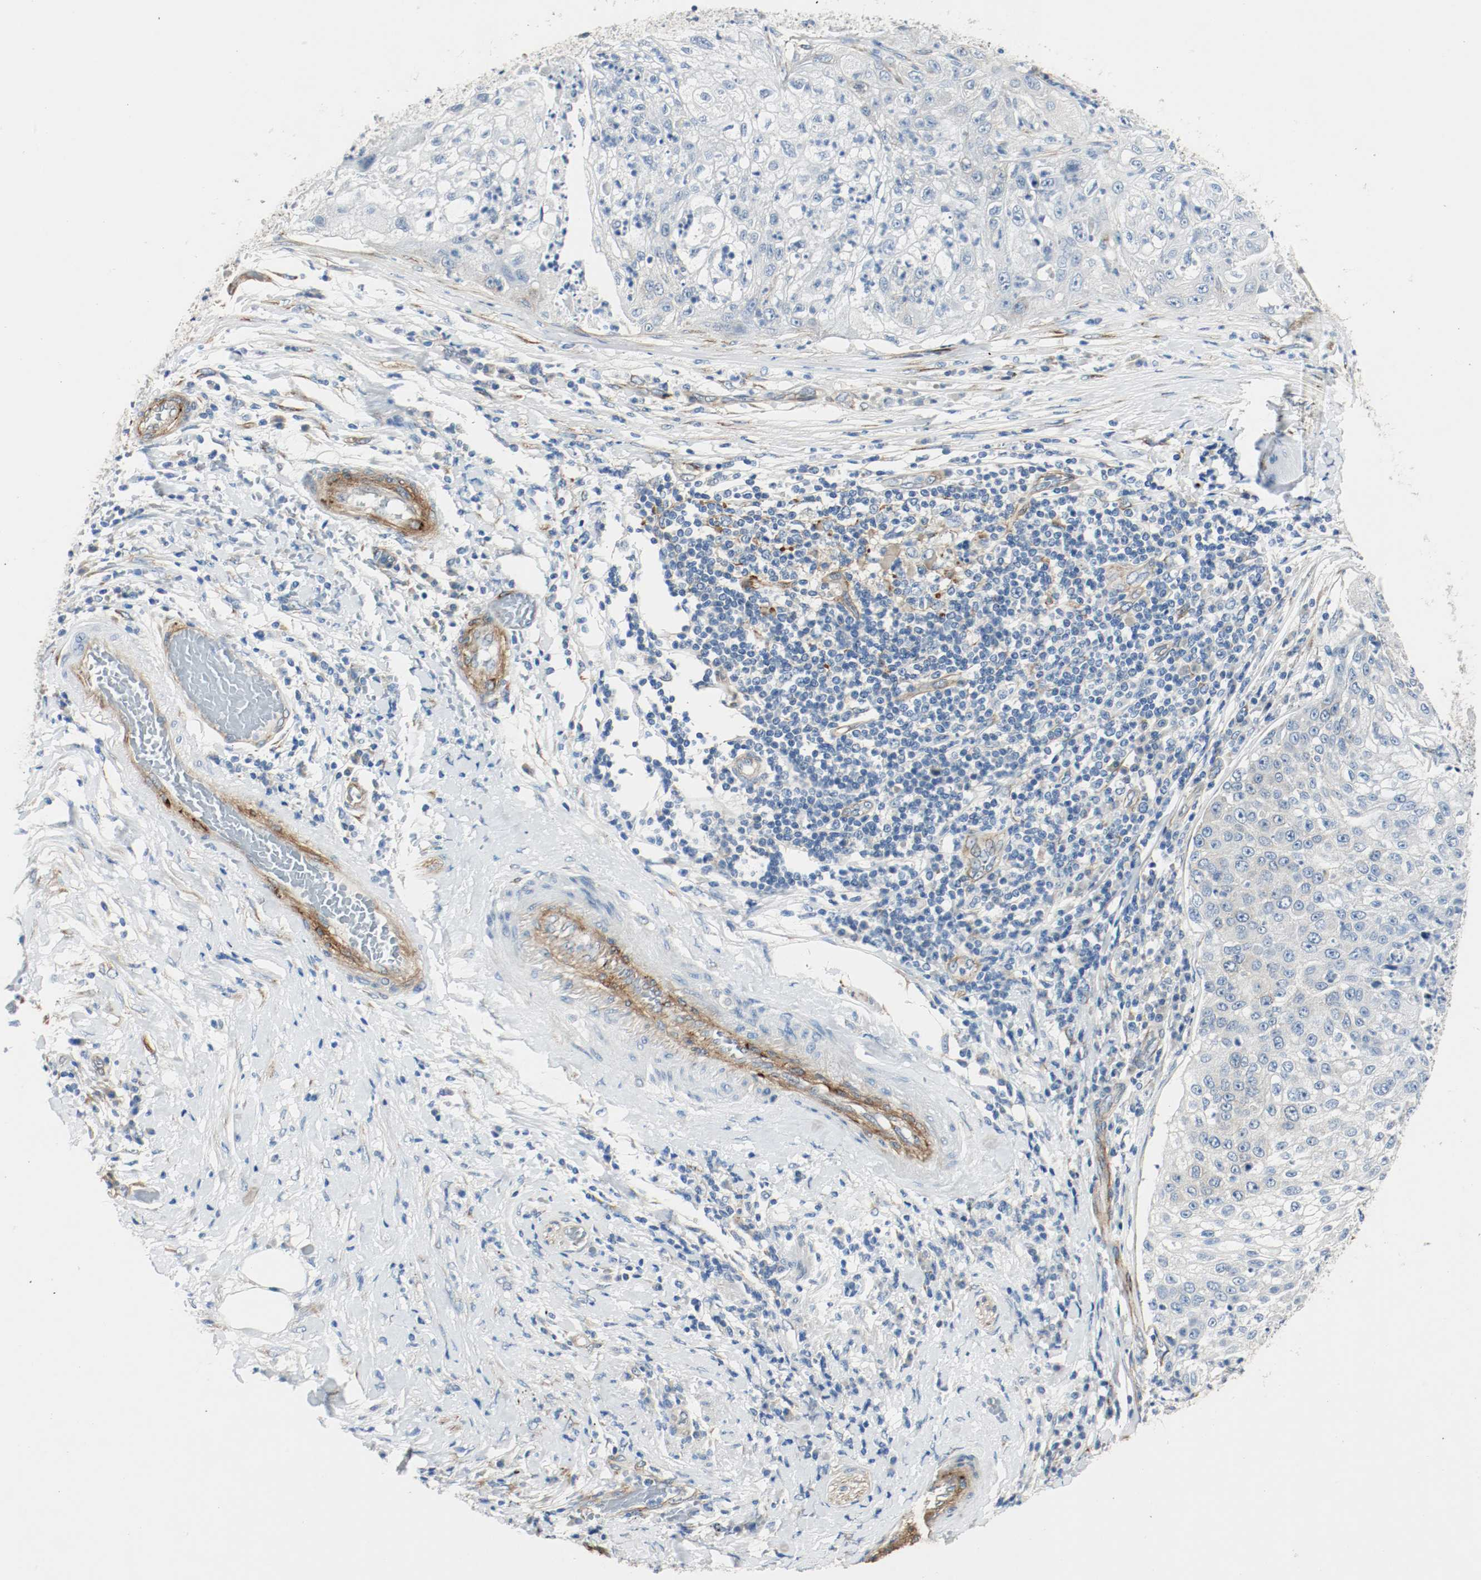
{"staining": {"intensity": "negative", "quantity": "none", "location": "none"}, "tissue": "lung cancer", "cell_type": "Tumor cells", "image_type": "cancer", "snomed": [{"axis": "morphology", "description": "Inflammation, NOS"}, {"axis": "morphology", "description": "Squamous cell carcinoma, NOS"}, {"axis": "topography", "description": "Lymph node"}, {"axis": "topography", "description": "Soft tissue"}, {"axis": "topography", "description": "Lung"}], "caption": "A high-resolution image shows immunohistochemistry (IHC) staining of lung cancer (squamous cell carcinoma), which shows no significant expression in tumor cells.", "gene": "LAMB1", "patient": {"sex": "male", "age": 66}}